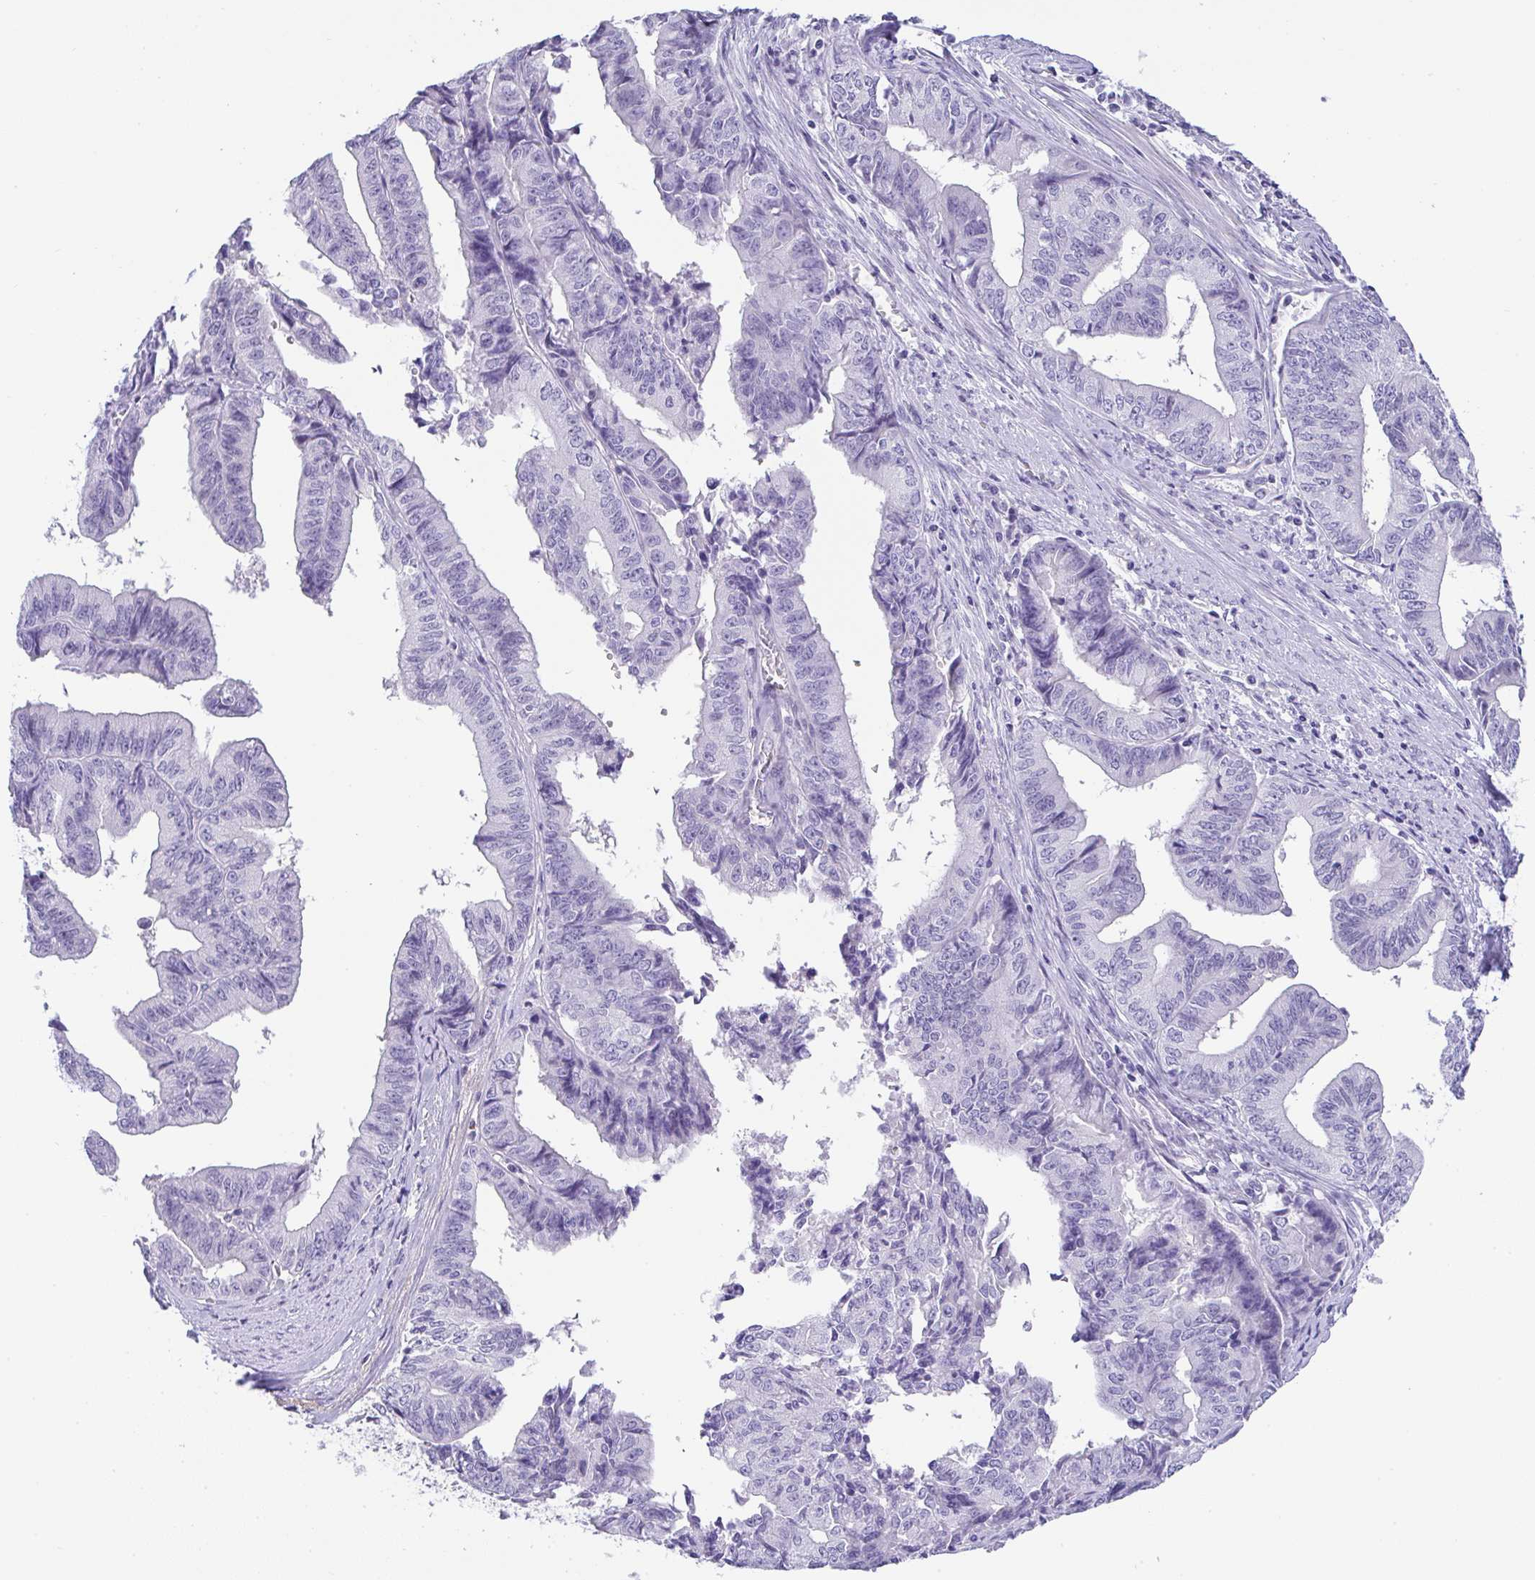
{"staining": {"intensity": "negative", "quantity": "none", "location": "none"}, "tissue": "endometrial cancer", "cell_type": "Tumor cells", "image_type": "cancer", "snomed": [{"axis": "morphology", "description": "Adenocarcinoma, NOS"}, {"axis": "topography", "description": "Endometrium"}], "caption": "Micrograph shows no protein expression in tumor cells of endometrial cancer tissue.", "gene": "KMT2E", "patient": {"sex": "female", "age": 65}}